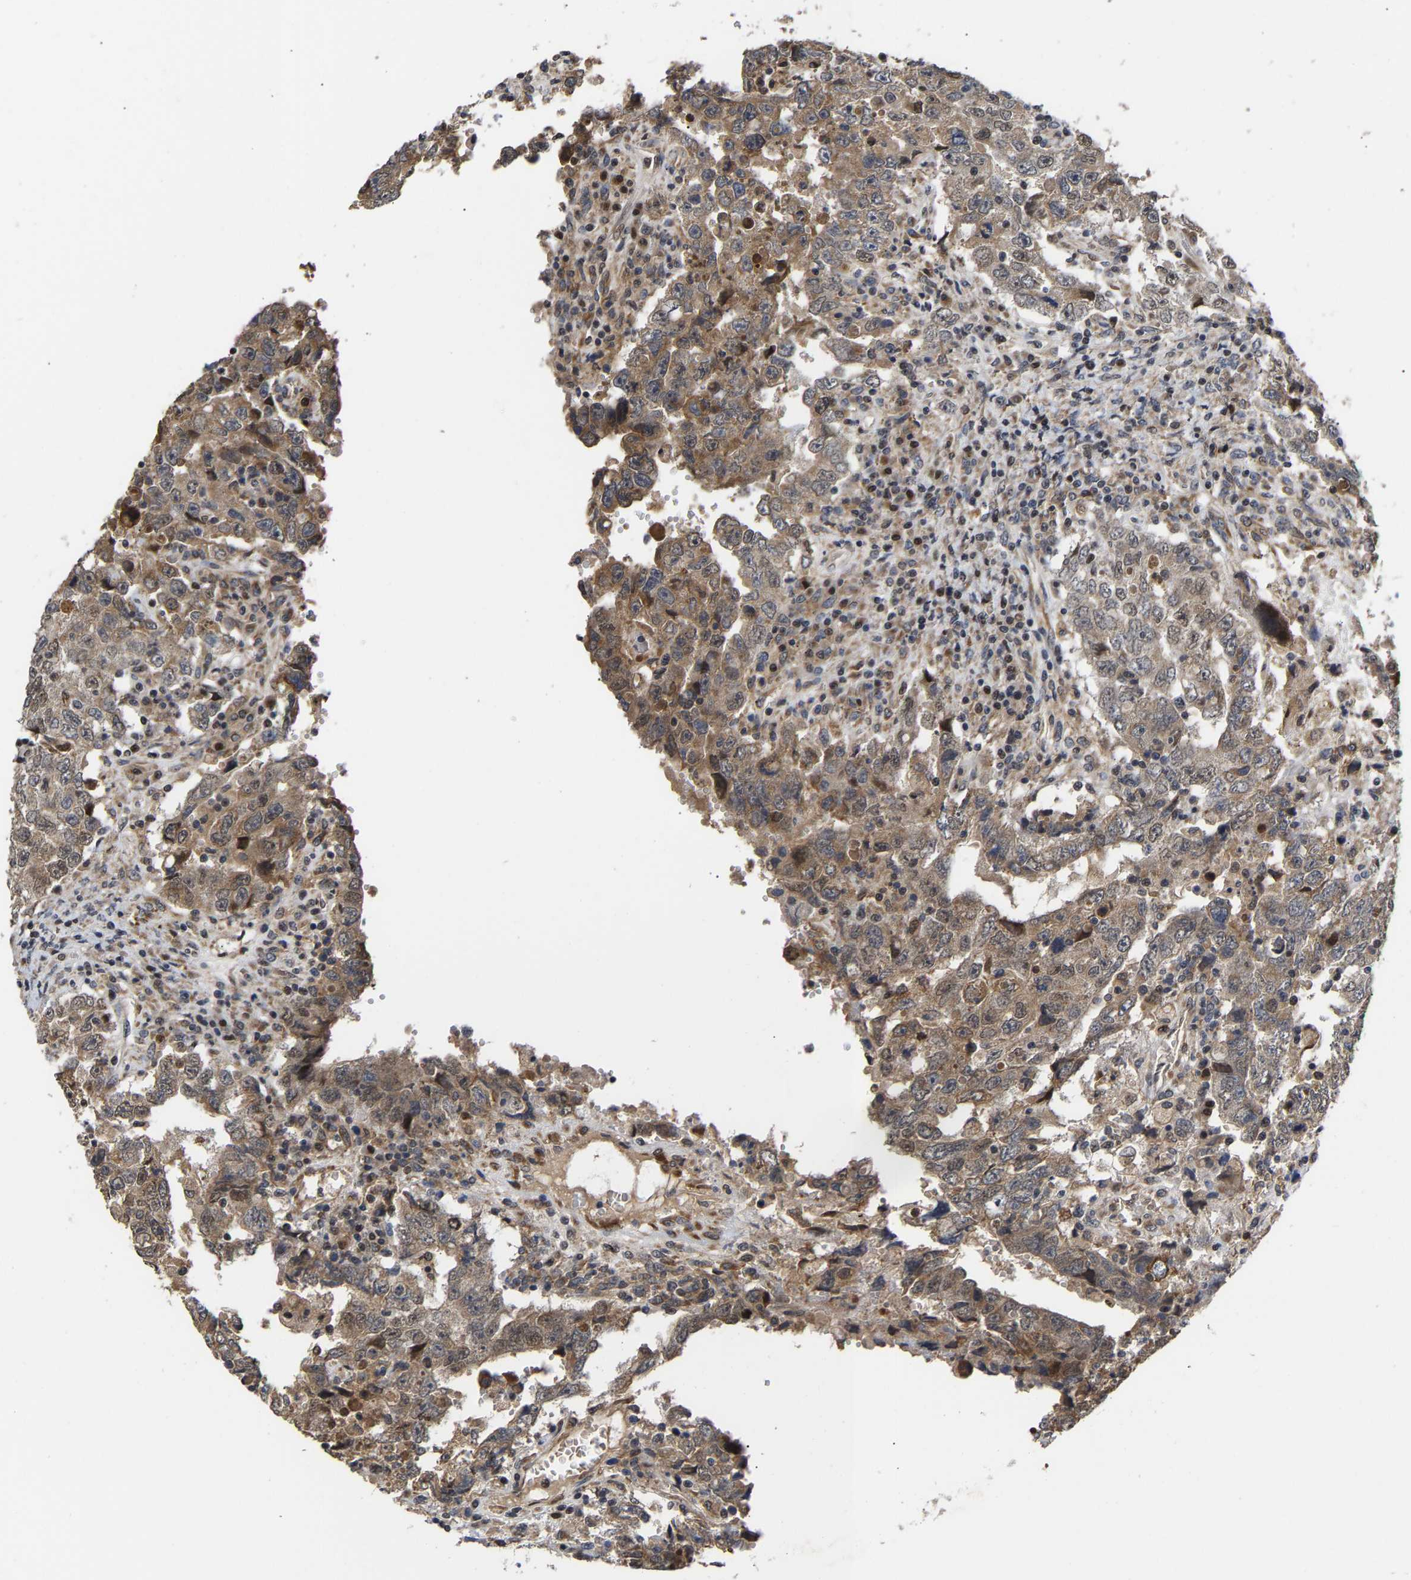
{"staining": {"intensity": "weak", "quantity": ">75%", "location": "cytoplasmic/membranous"}, "tissue": "testis cancer", "cell_type": "Tumor cells", "image_type": "cancer", "snomed": [{"axis": "morphology", "description": "Carcinoma, Embryonal, NOS"}, {"axis": "topography", "description": "Testis"}], "caption": "Immunohistochemical staining of testis embryonal carcinoma reveals low levels of weak cytoplasmic/membranous protein staining in about >75% of tumor cells. (IHC, brightfield microscopy, high magnification).", "gene": "CLIP2", "patient": {"sex": "male", "age": 26}}